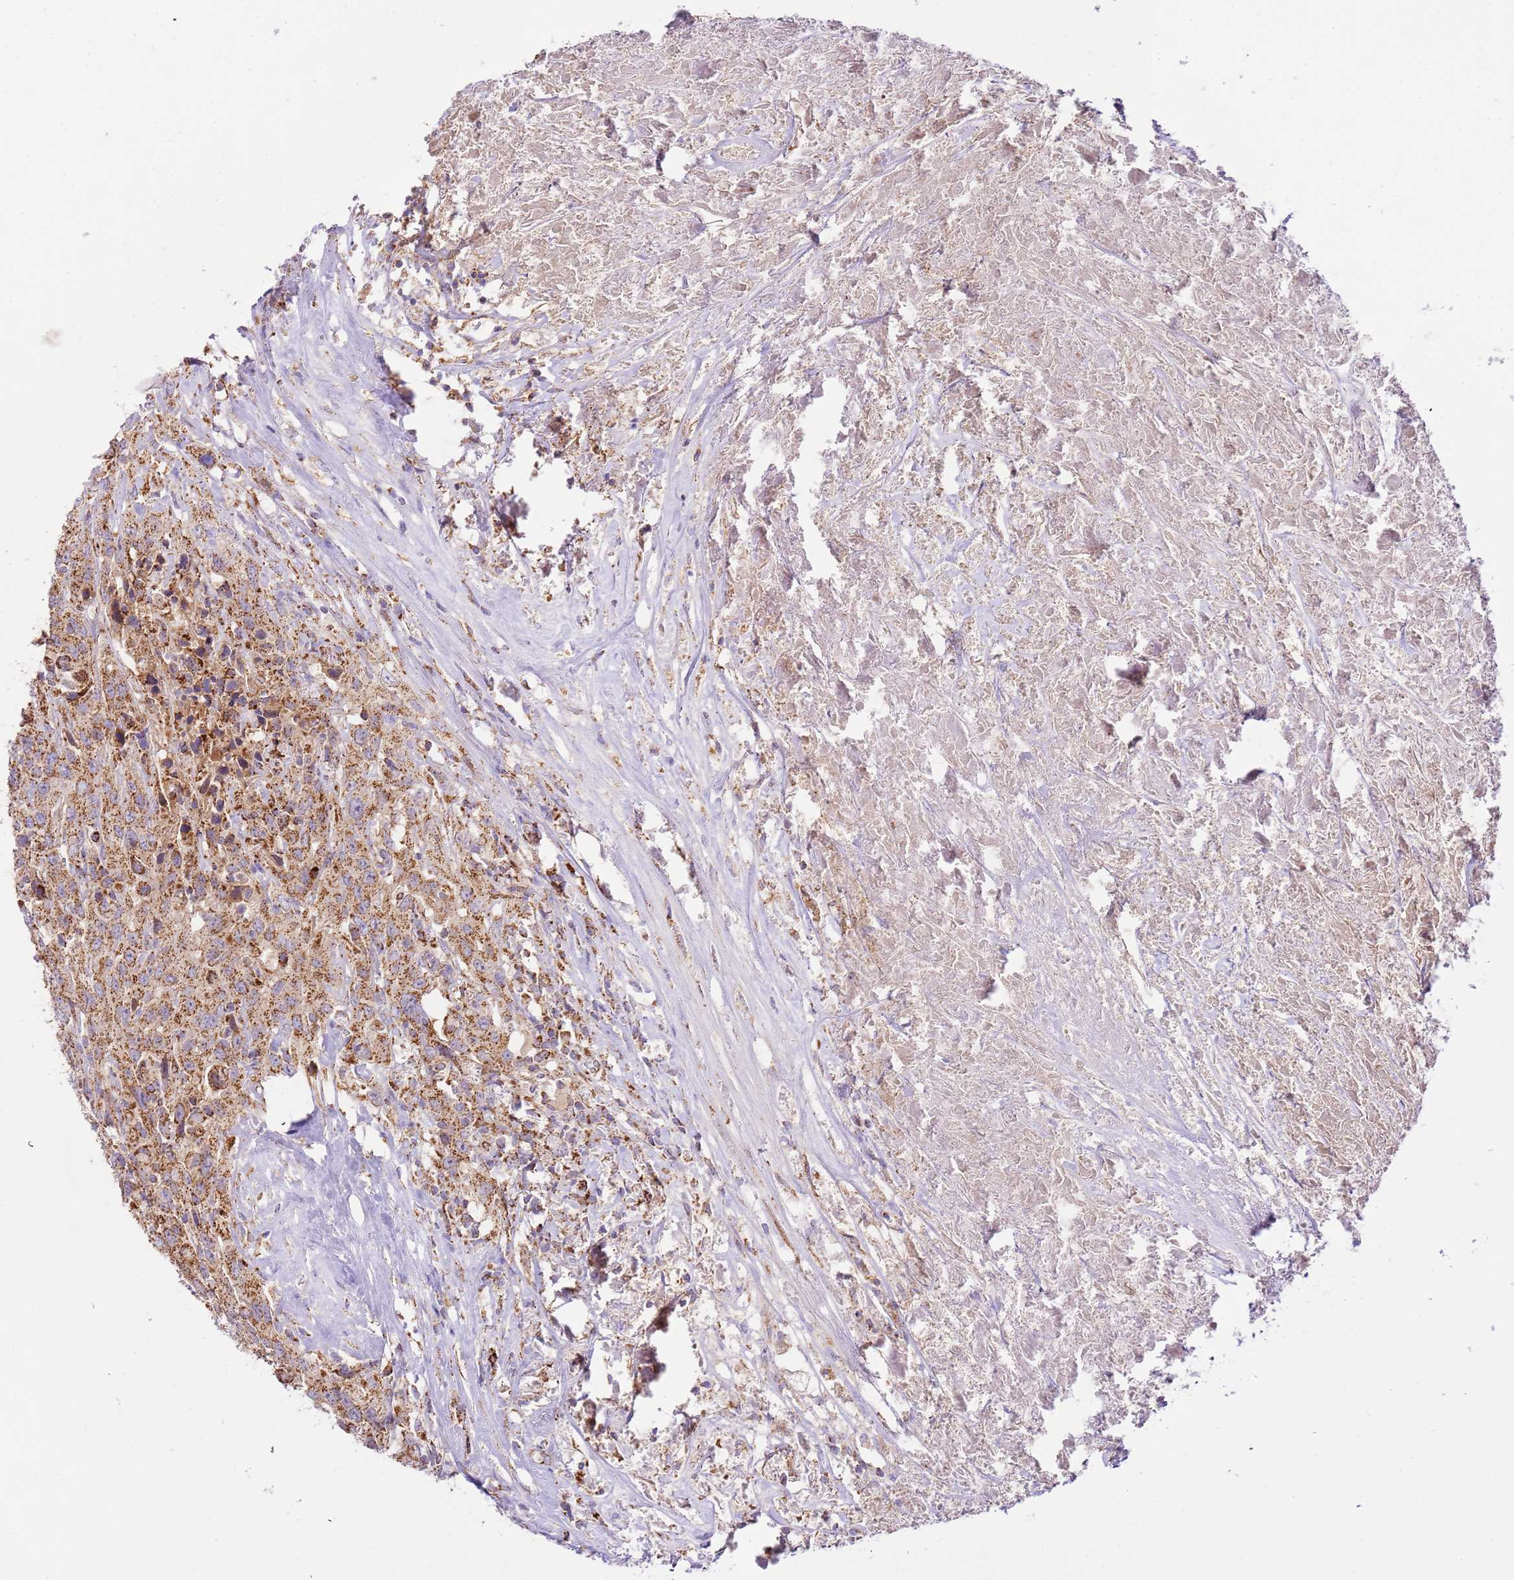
{"staining": {"intensity": "strong", "quantity": ">75%", "location": "cytoplasmic/membranous"}, "tissue": "urothelial cancer", "cell_type": "Tumor cells", "image_type": "cancer", "snomed": [{"axis": "morphology", "description": "Urothelial carcinoma, High grade"}, {"axis": "topography", "description": "Urinary bladder"}], "caption": "A high-resolution histopathology image shows immunohistochemistry staining of urothelial cancer, which shows strong cytoplasmic/membranous staining in approximately >75% of tumor cells.", "gene": "ZBTB39", "patient": {"sex": "male", "age": 61}}